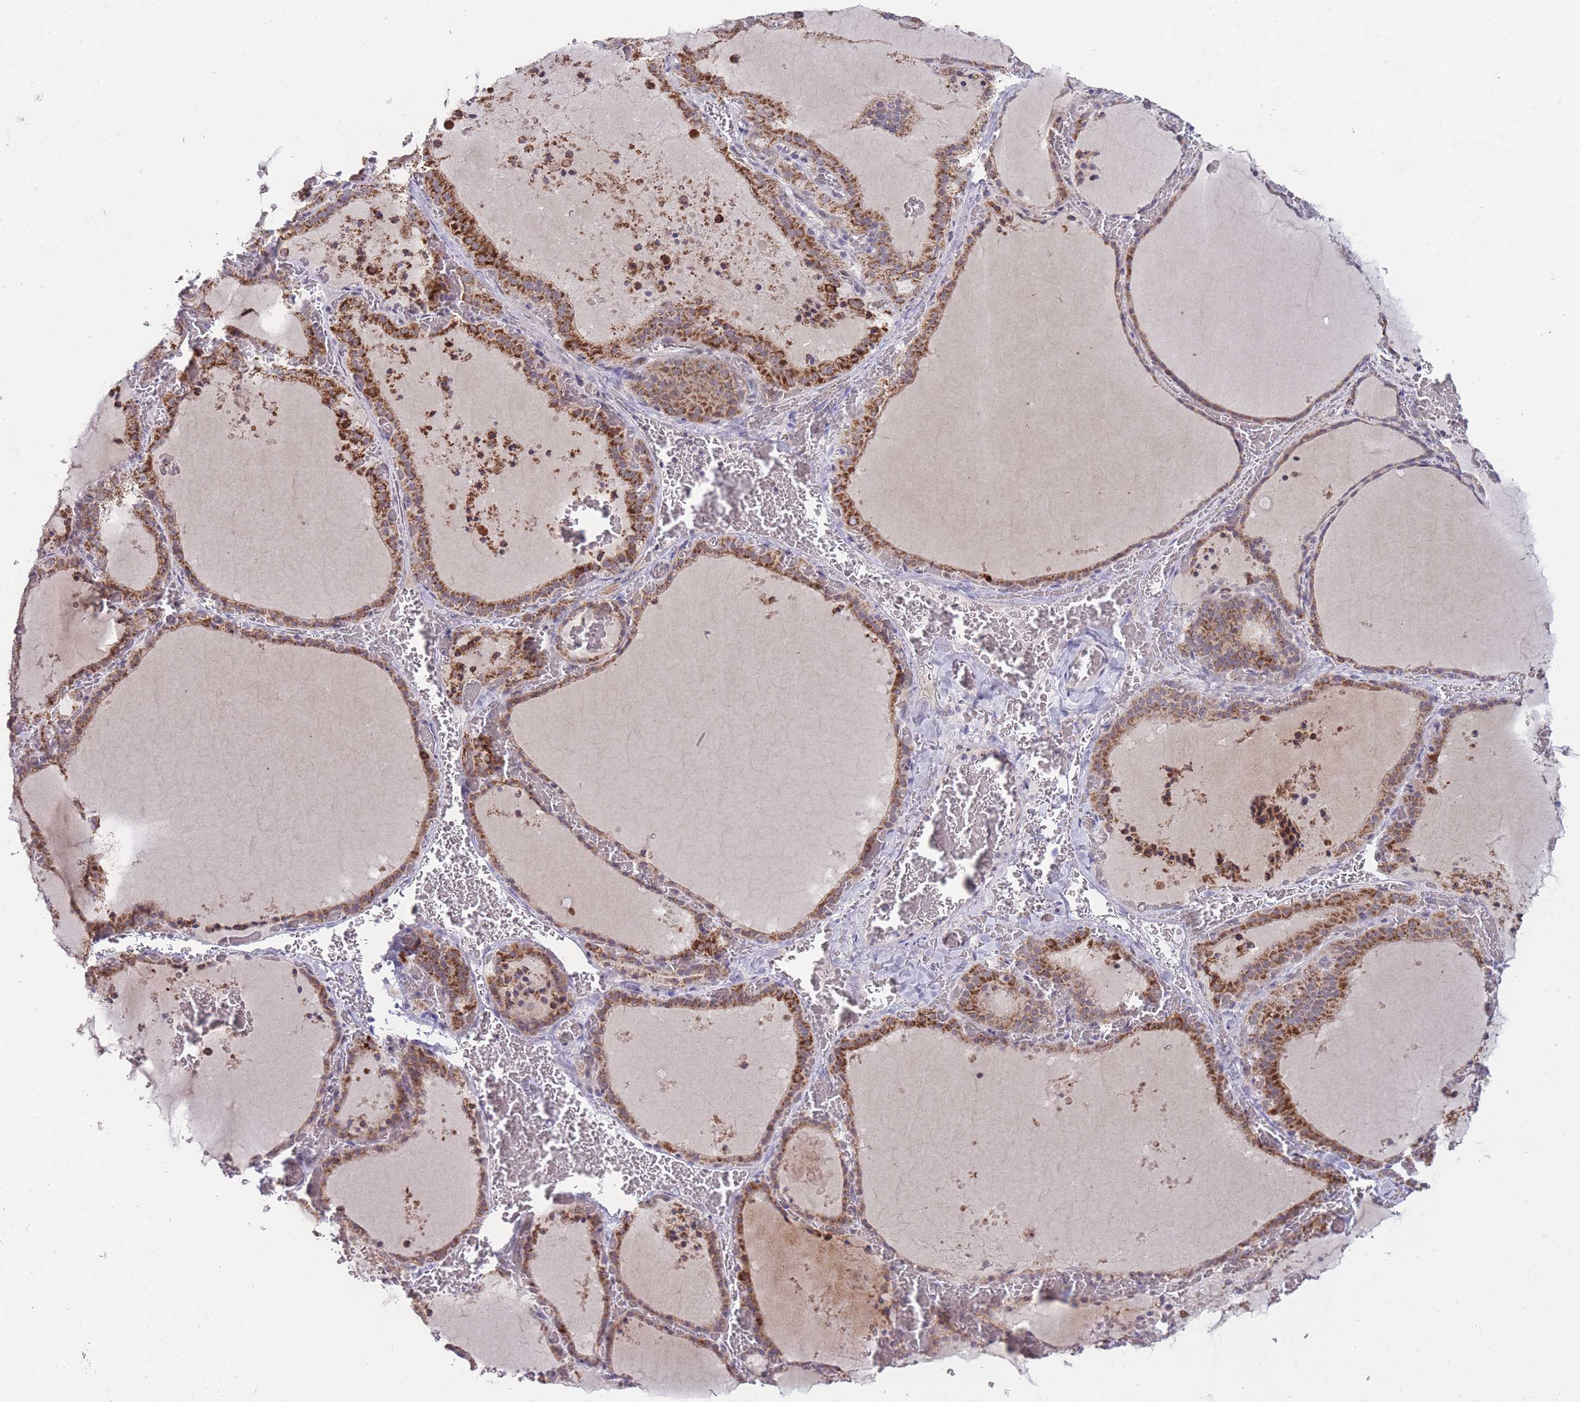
{"staining": {"intensity": "strong", "quantity": ">75%", "location": "cytoplasmic/membranous"}, "tissue": "thyroid gland", "cell_type": "Glandular cells", "image_type": "normal", "snomed": [{"axis": "morphology", "description": "Normal tissue, NOS"}, {"axis": "topography", "description": "Thyroid gland"}], "caption": "High-magnification brightfield microscopy of unremarkable thyroid gland stained with DAB (3,3'-diaminobenzidine) (brown) and counterstained with hematoxylin (blue). glandular cells exhibit strong cytoplasmic/membranous staining is identified in about>75% of cells. Immunohistochemistry (ihc) stains the protein in brown and the nuclei are stained blue.", "gene": "MCIDAS", "patient": {"sex": "female", "age": 39}}